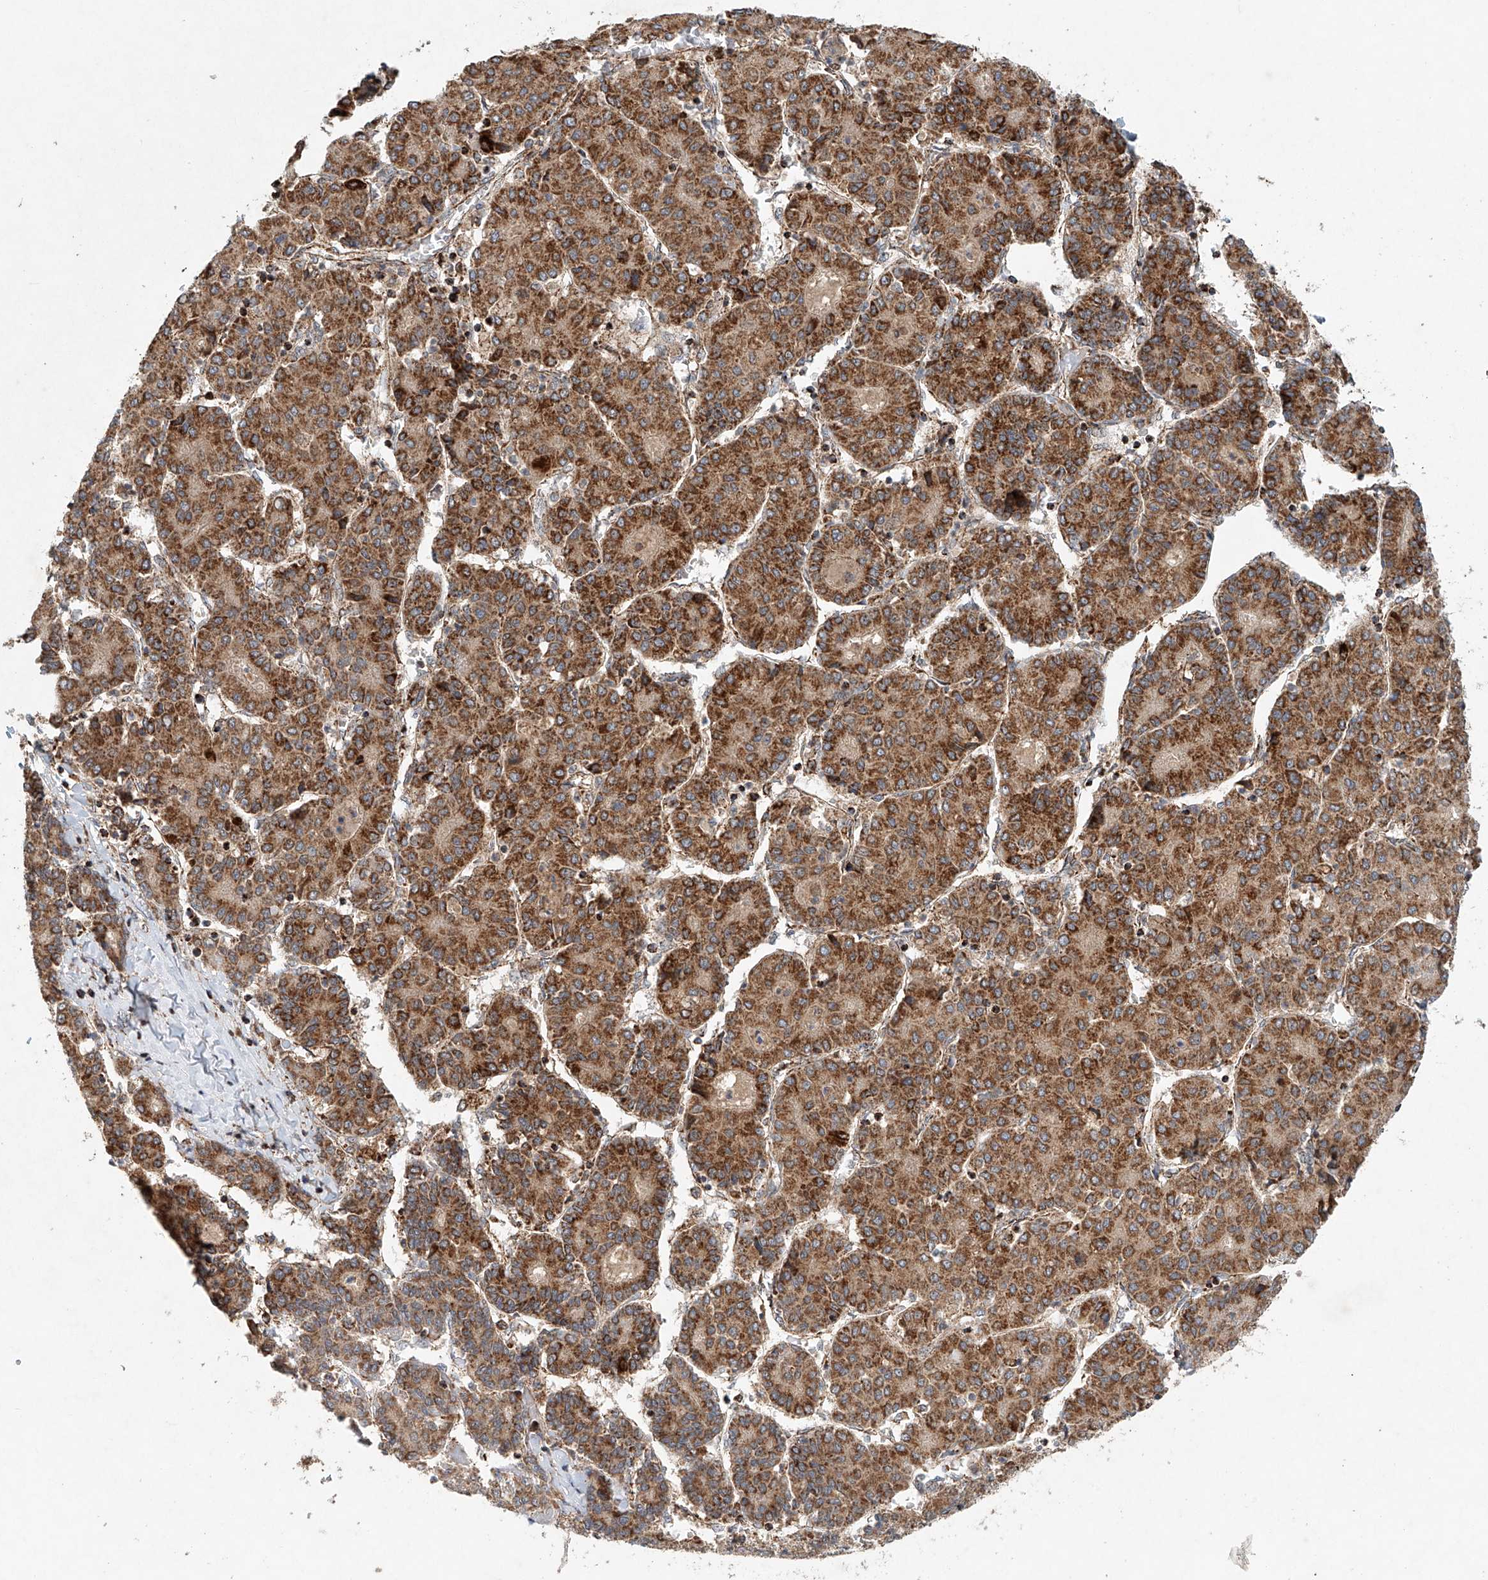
{"staining": {"intensity": "strong", "quantity": ">75%", "location": "cytoplasmic/membranous"}, "tissue": "liver cancer", "cell_type": "Tumor cells", "image_type": "cancer", "snomed": [{"axis": "morphology", "description": "Carcinoma, Hepatocellular, NOS"}, {"axis": "topography", "description": "Liver"}], "caption": "Liver cancer (hepatocellular carcinoma) was stained to show a protein in brown. There is high levels of strong cytoplasmic/membranous staining in about >75% of tumor cells.", "gene": "DCAF11", "patient": {"sex": "male", "age": 65}}